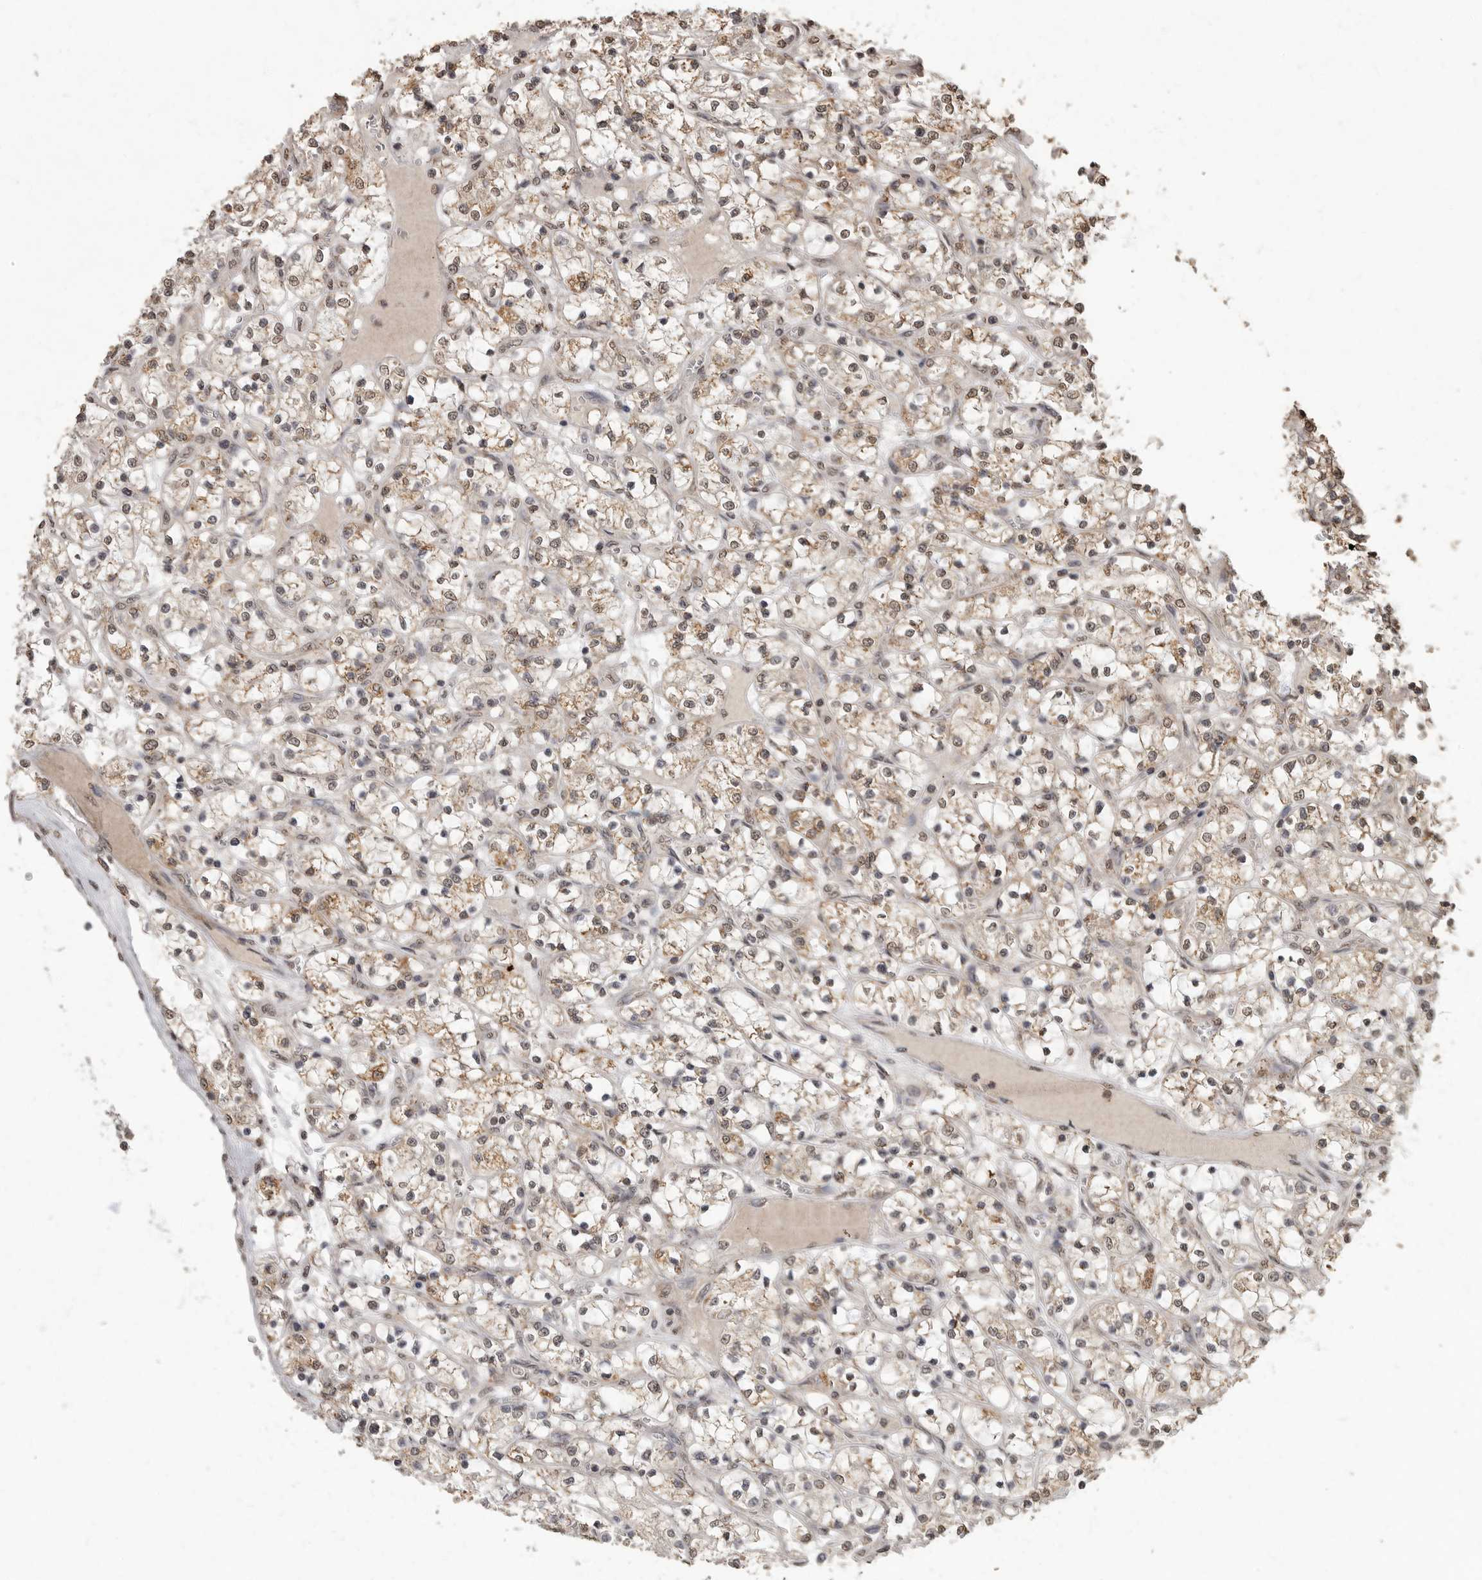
{"staining": {"intensity": "weak", "quantity": ">75%", "location": "cytoplasmic/membranous,nuclear"}, "tissue": "renal cancer", "cell_type": "Tumor cells", "image_type": "cancer", "snomed": [{"axis": "morphology", "description": "Adenocarcinoma, NOS"}, {"axis": "topography", "description": "Kidney"}], "caption": "Immunohistochemistry (IHC) histopathology image of human renal cancer (adenocarcinoma) stained for a protein (brown), which displays low levels of weak cytoplasmic/membranous and nuclear positivity in about >75% of tumor cells.", "gene": "MAFG", "patient": {"sex": "female", "age": 69}}